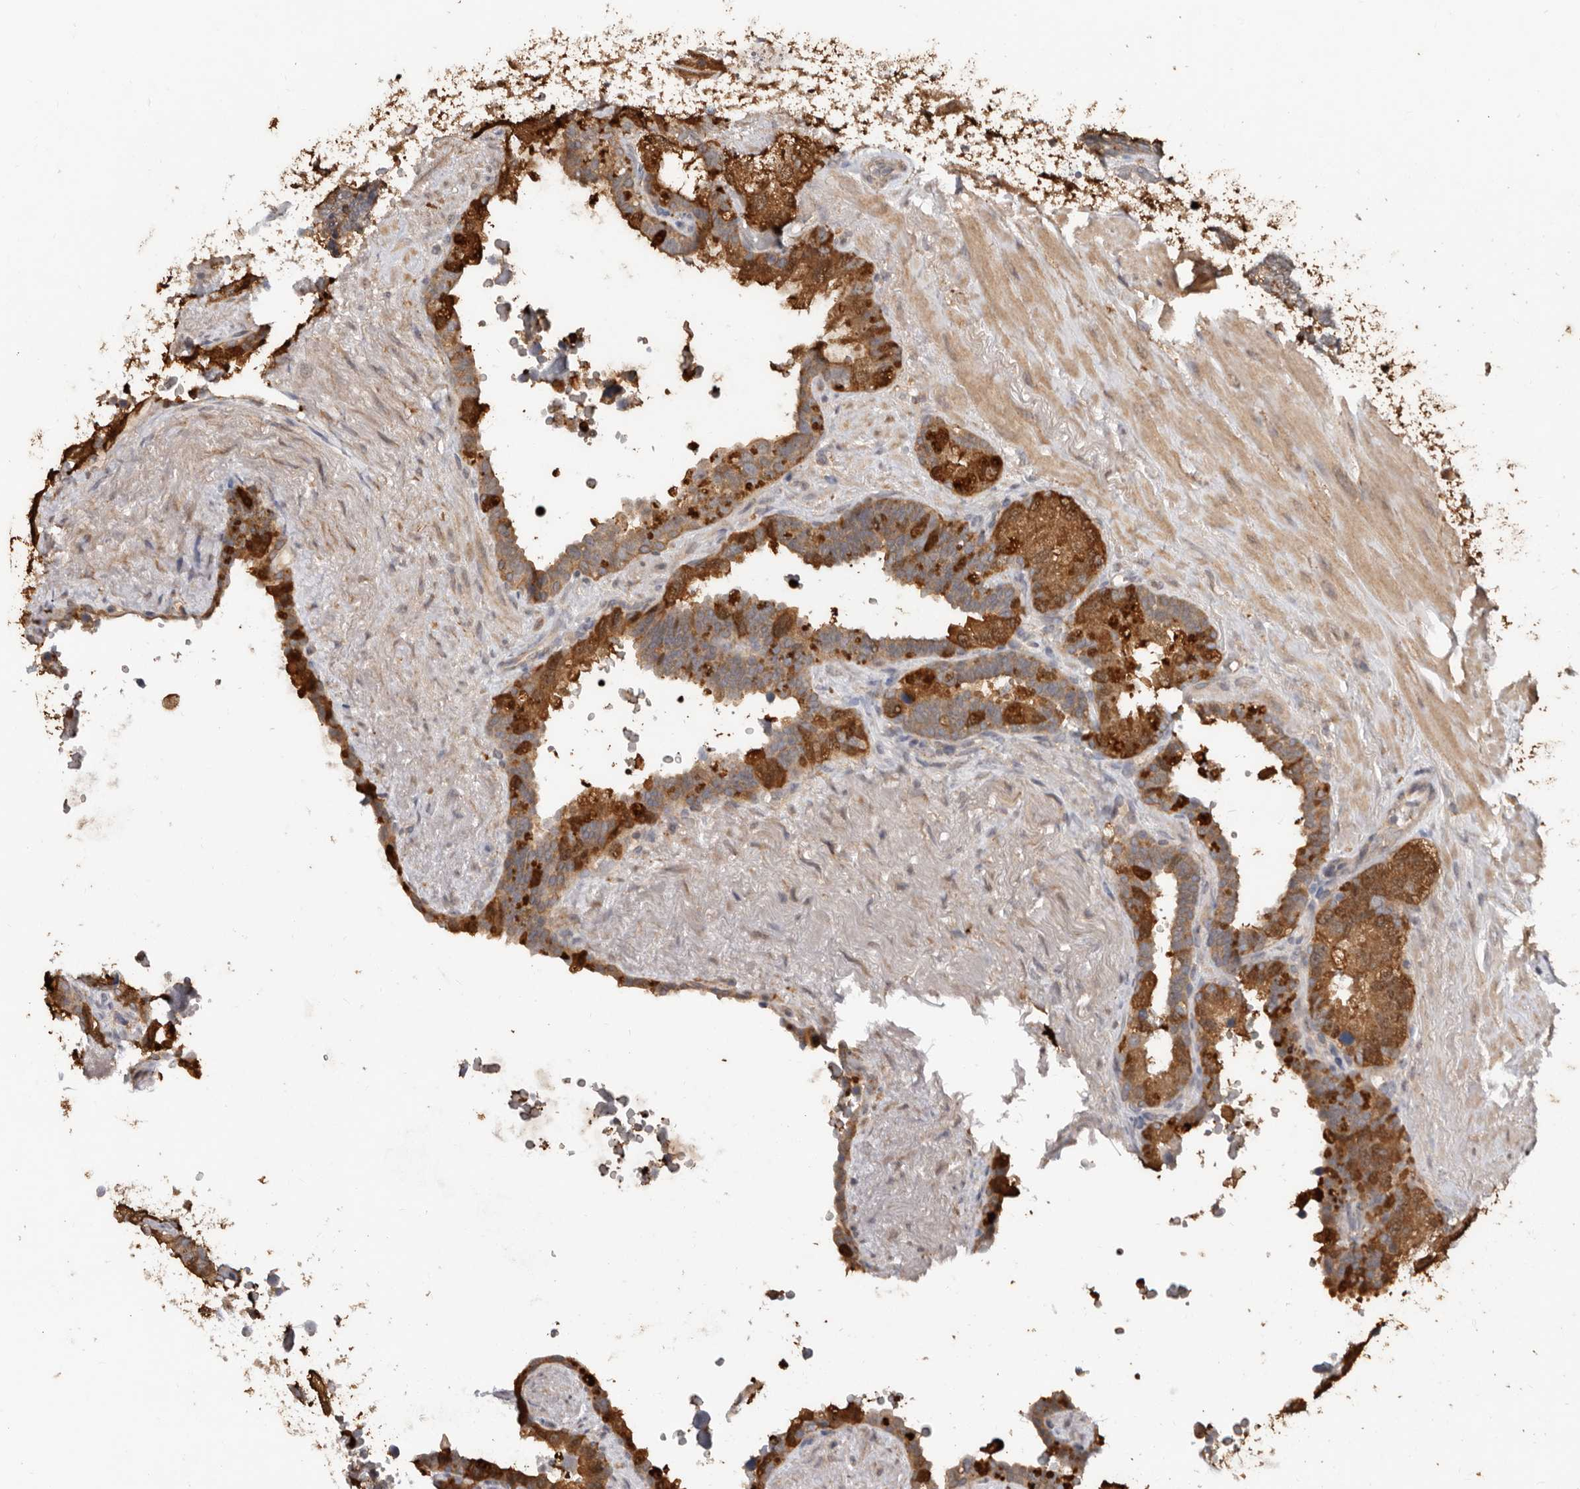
{"staining": {"intensity": "strong", "quantity": "25%-75%", "location": "cytoplasmic/membranous"}, "tissue": "seminal vesicle", "cell_type": "Glandular cells", "image_type": "normal", "snomed": [{"axis": "morphology", "description": "Normal tissue, NOS"}, {"axis": "topography", "description": "Seminal veicle"}], "caption": "High-power microscopy captured an immunohistochemistry (IHC) photomicrograph of unremarkable seminal vesicle, revealing strong cytoplasmic/membranous positivity in about 25%-75% of glandular cells. (Stains: DAB in brown, nuclei in blue, Microscopy: brightfield microscopy at high magnification).", "gene": "RSPO2", "patient": {"sex": "male", "age": 80}}